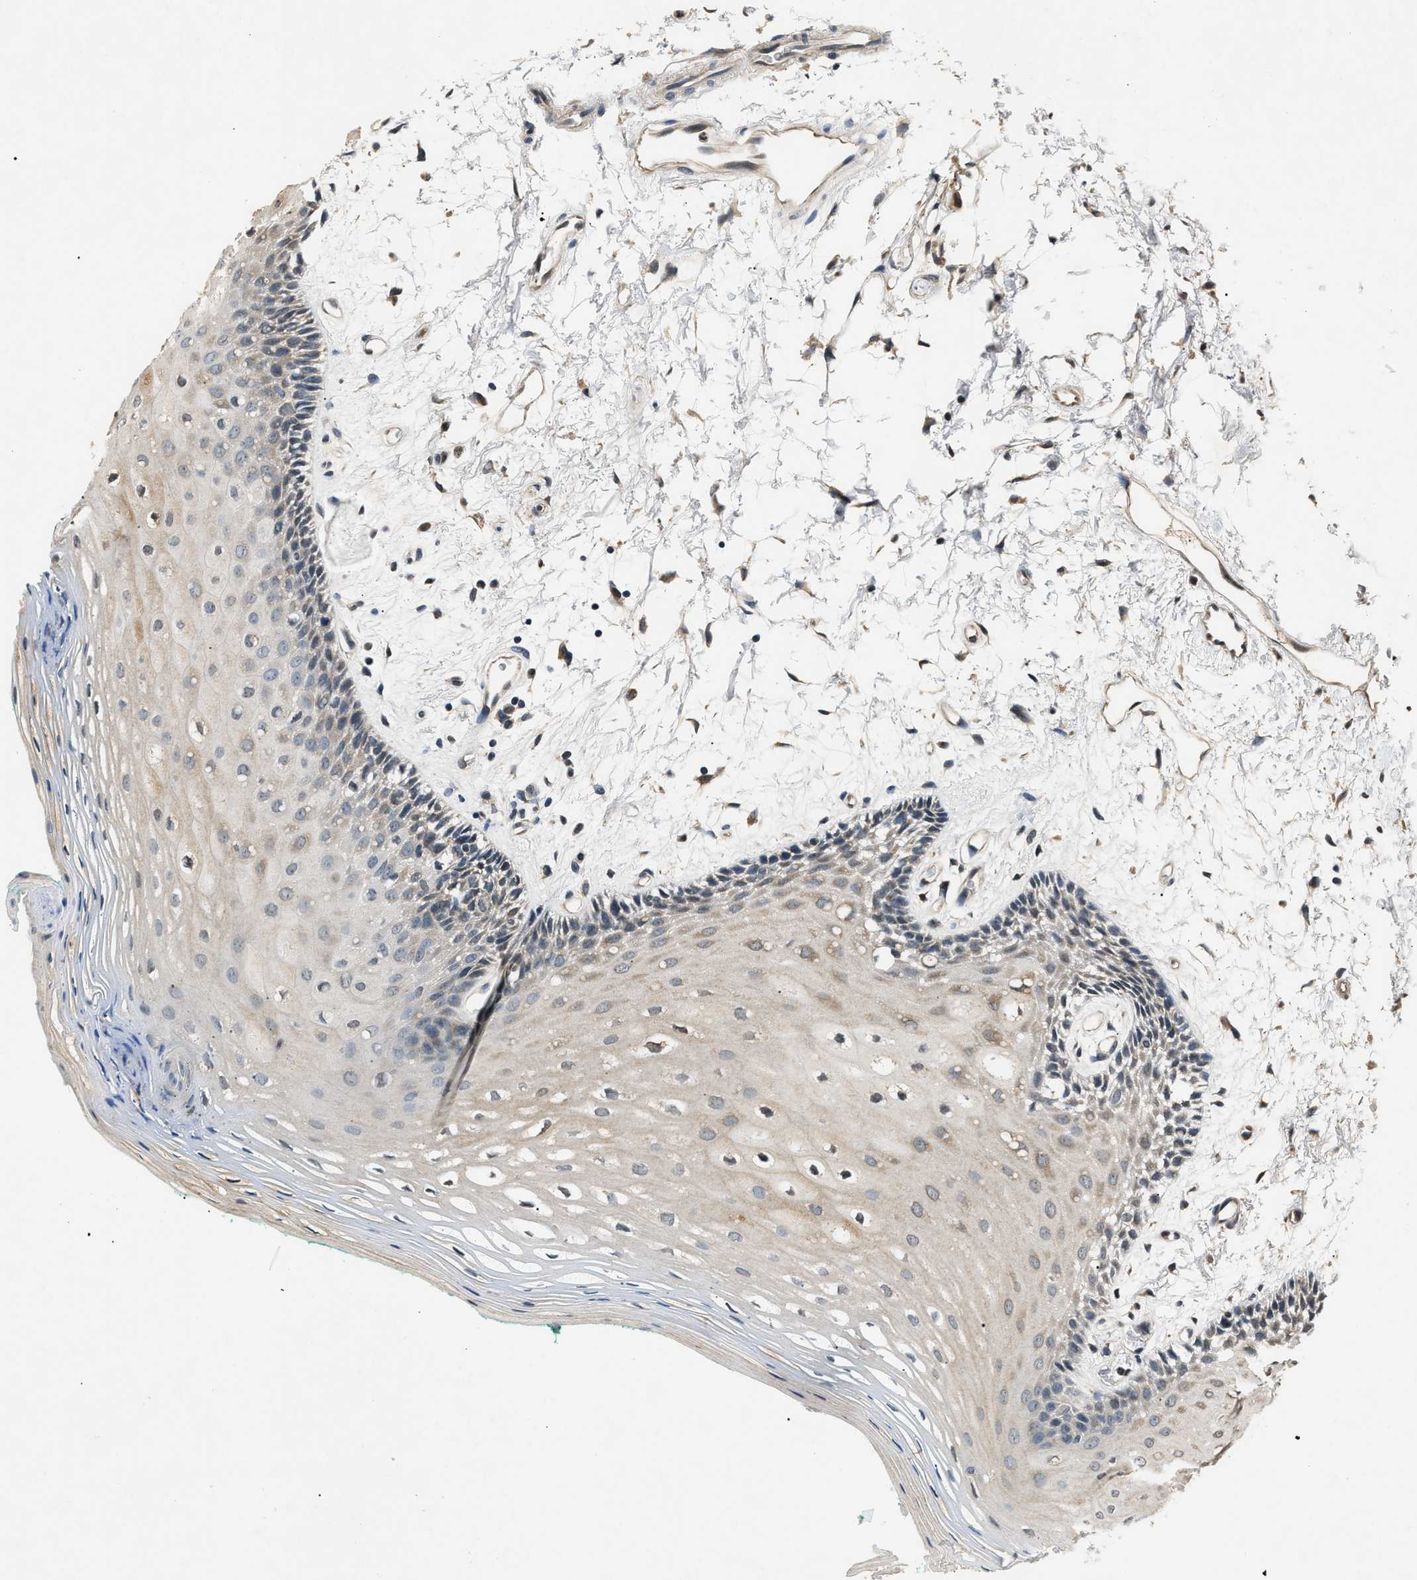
{"staining": {"intensity": "weak", "quantity": "<25%", "location": "cytoplasmic/membranous,nuclear"}, "tissue": "oral mucosa", "cell_type": "Squamous epithelial cells", "image_type": "normal", "snomed": [{"axis": "morphology", "description": "Normal tissue, NOS"}, {"axis": "topography", "description": "Skeletal muscle"}, {"axis": "topography", "description": "Oral tissue"}, {"axis": "topography", "description": "Peripheral nerve tissue"}], "caption": "Protein analysis of unremarkable oral mucosa displays no significant expression in squamous epithelial cells. (DAB (3,3'-diaminobenzidine) immunohistochemistry (IHC) visualized using brightfield microscopy, high magnification).", "gene": "TP53I3", "patient": {"sex": "female", "age": 84}}